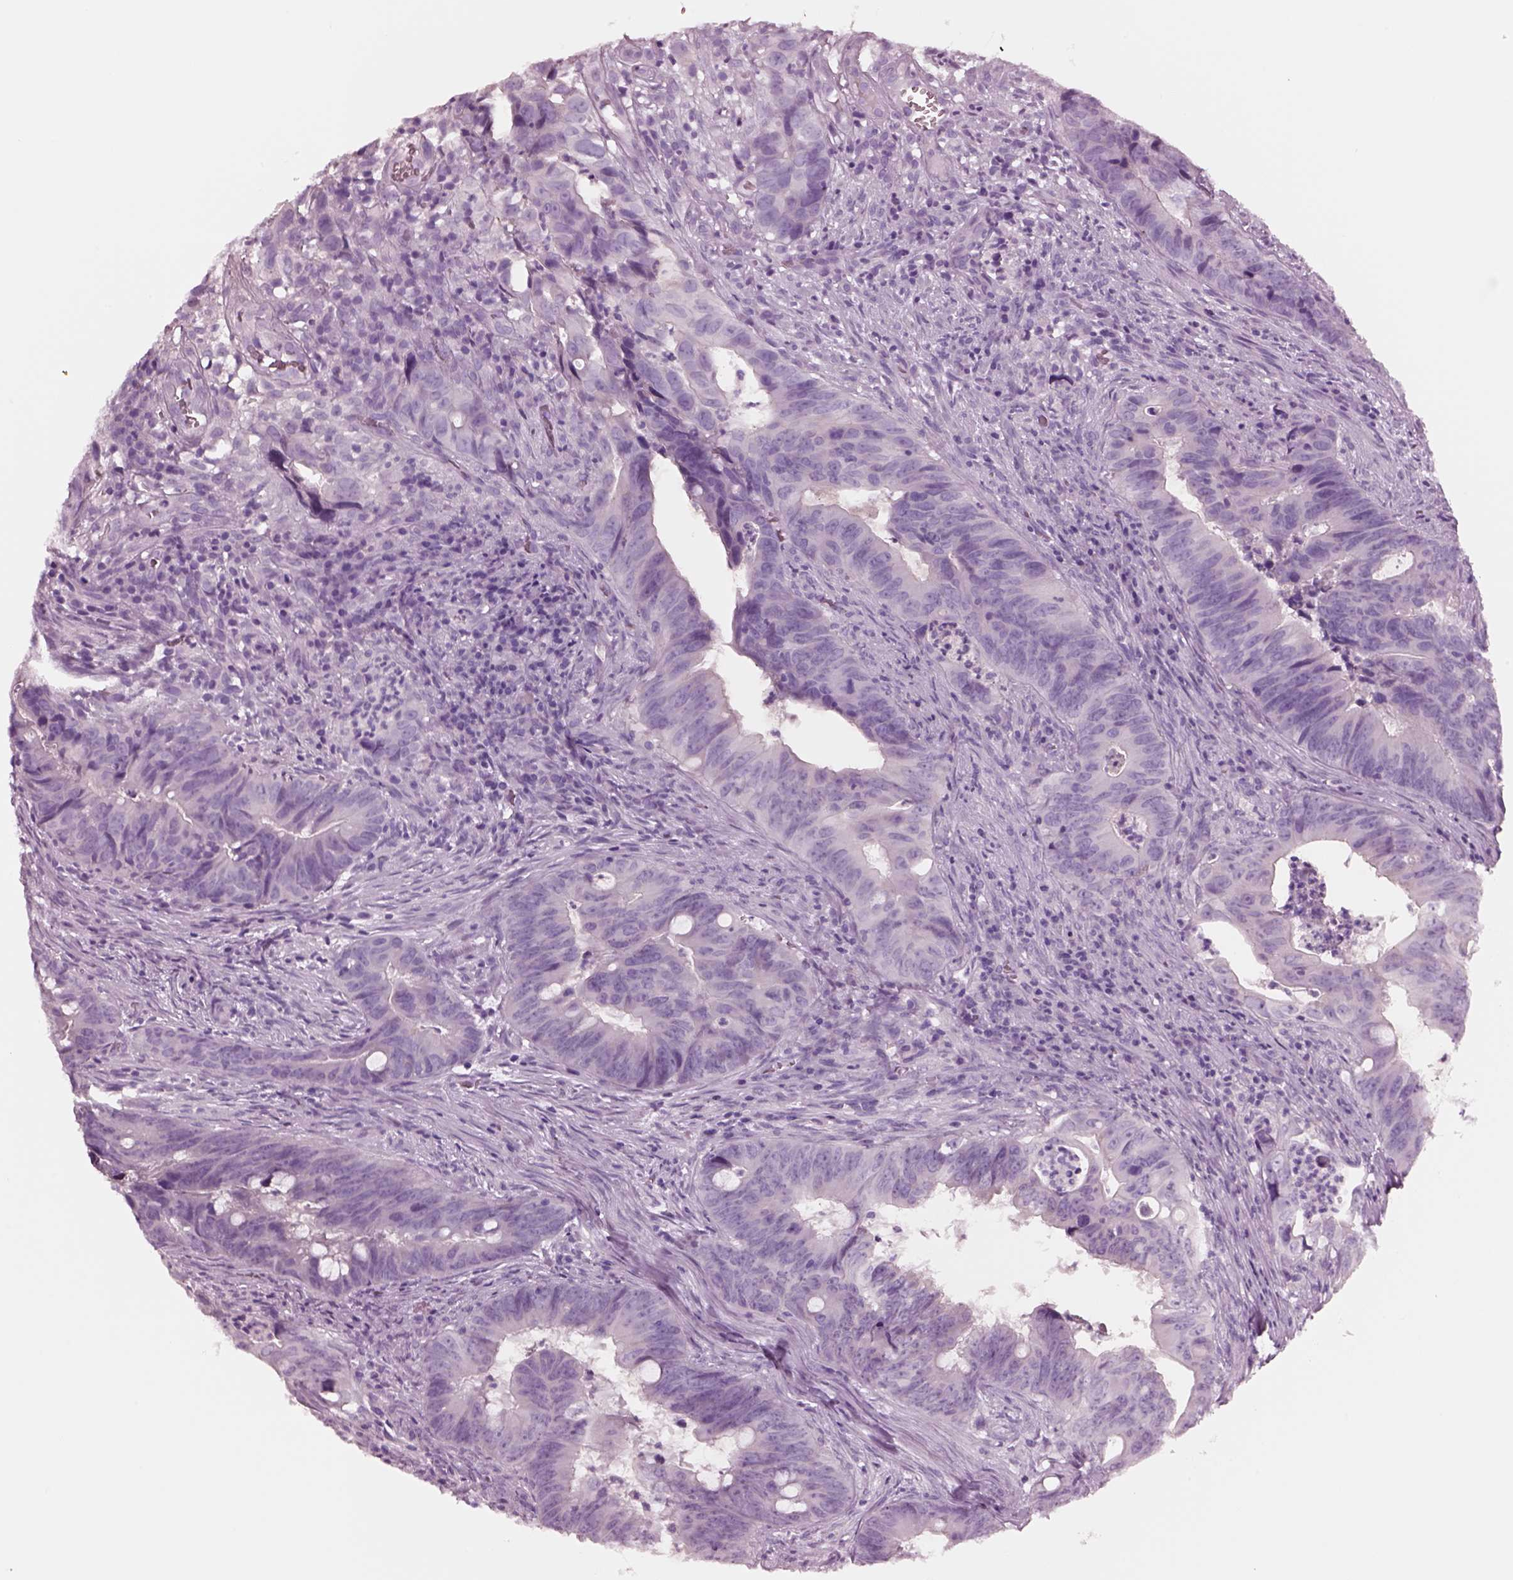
{"staining": {"intensity": "negative", "quantity": "none", "location": "none"}, "tissue": "colorectal cancer", "cell_type": "Tumor cells", "image_type": "cancer", "snomed": [{"axis": "morphology", "description": "Adenocarcinoma, NOS"}, {"axis": "topography", "description": "Colon"}], "caption": "IHC of adenocarcinoma (colorectal) shows no expression in tumor cells.", "gene": "NMRK2", "patient": {"sex": "female", "age": 82}}